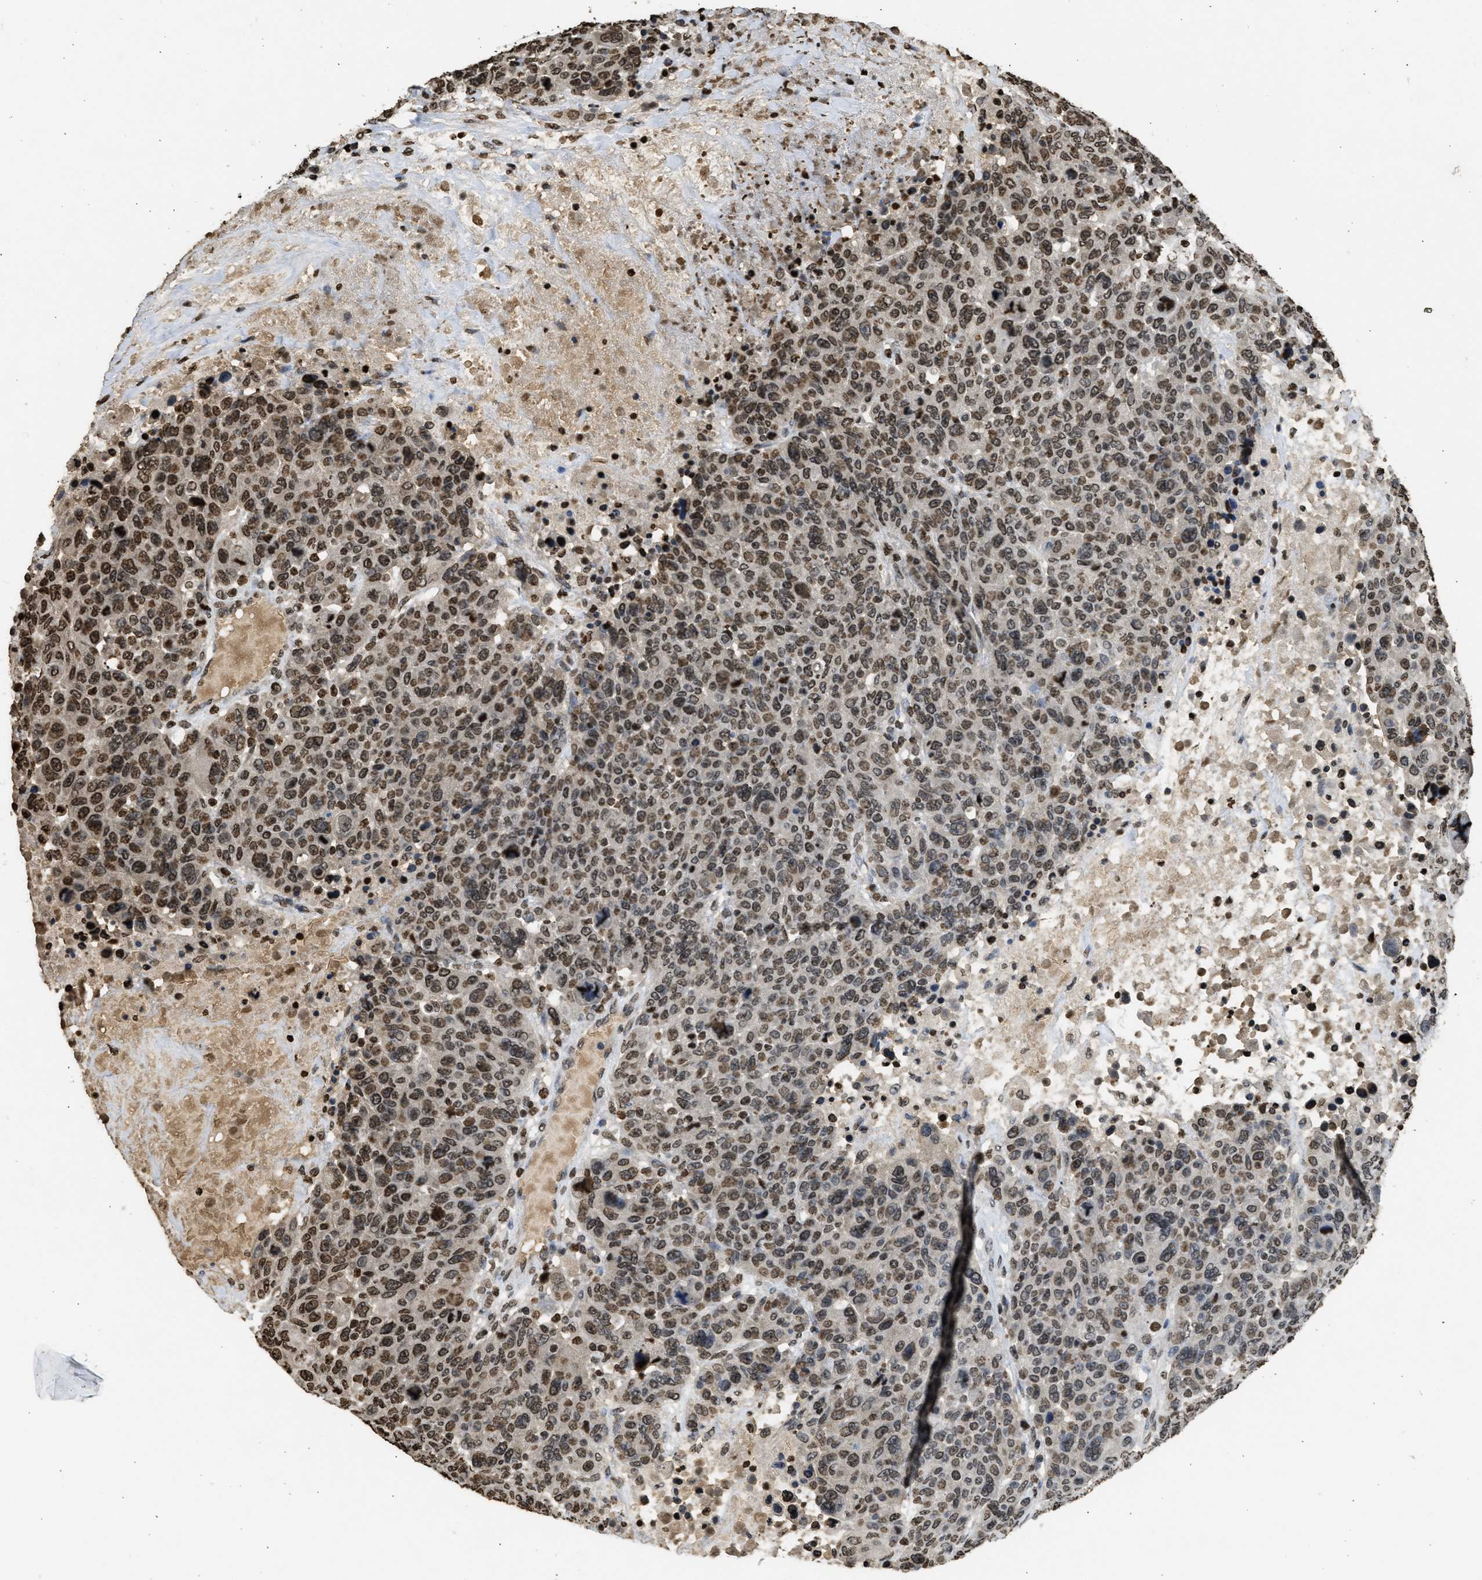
{"staining": {"intensity": "moderate", "quantity": ">75%", "location": "nuclear"}, "tissue": "breast cancer", "cell_type": "Tumor cells", "image_type": "cancer", "snomed": [{"axis": "morphology", "description": "Duct carcinoma"}, {"axis": "topography", "description": "Breast"}], "caption": "Breast intraductal carcinoma tissue demonstrates moderate nuclear staining in approximately >75% of tumor cells", "gene": "RRAGC", "patient": {"sex": "female", "age": 37}}